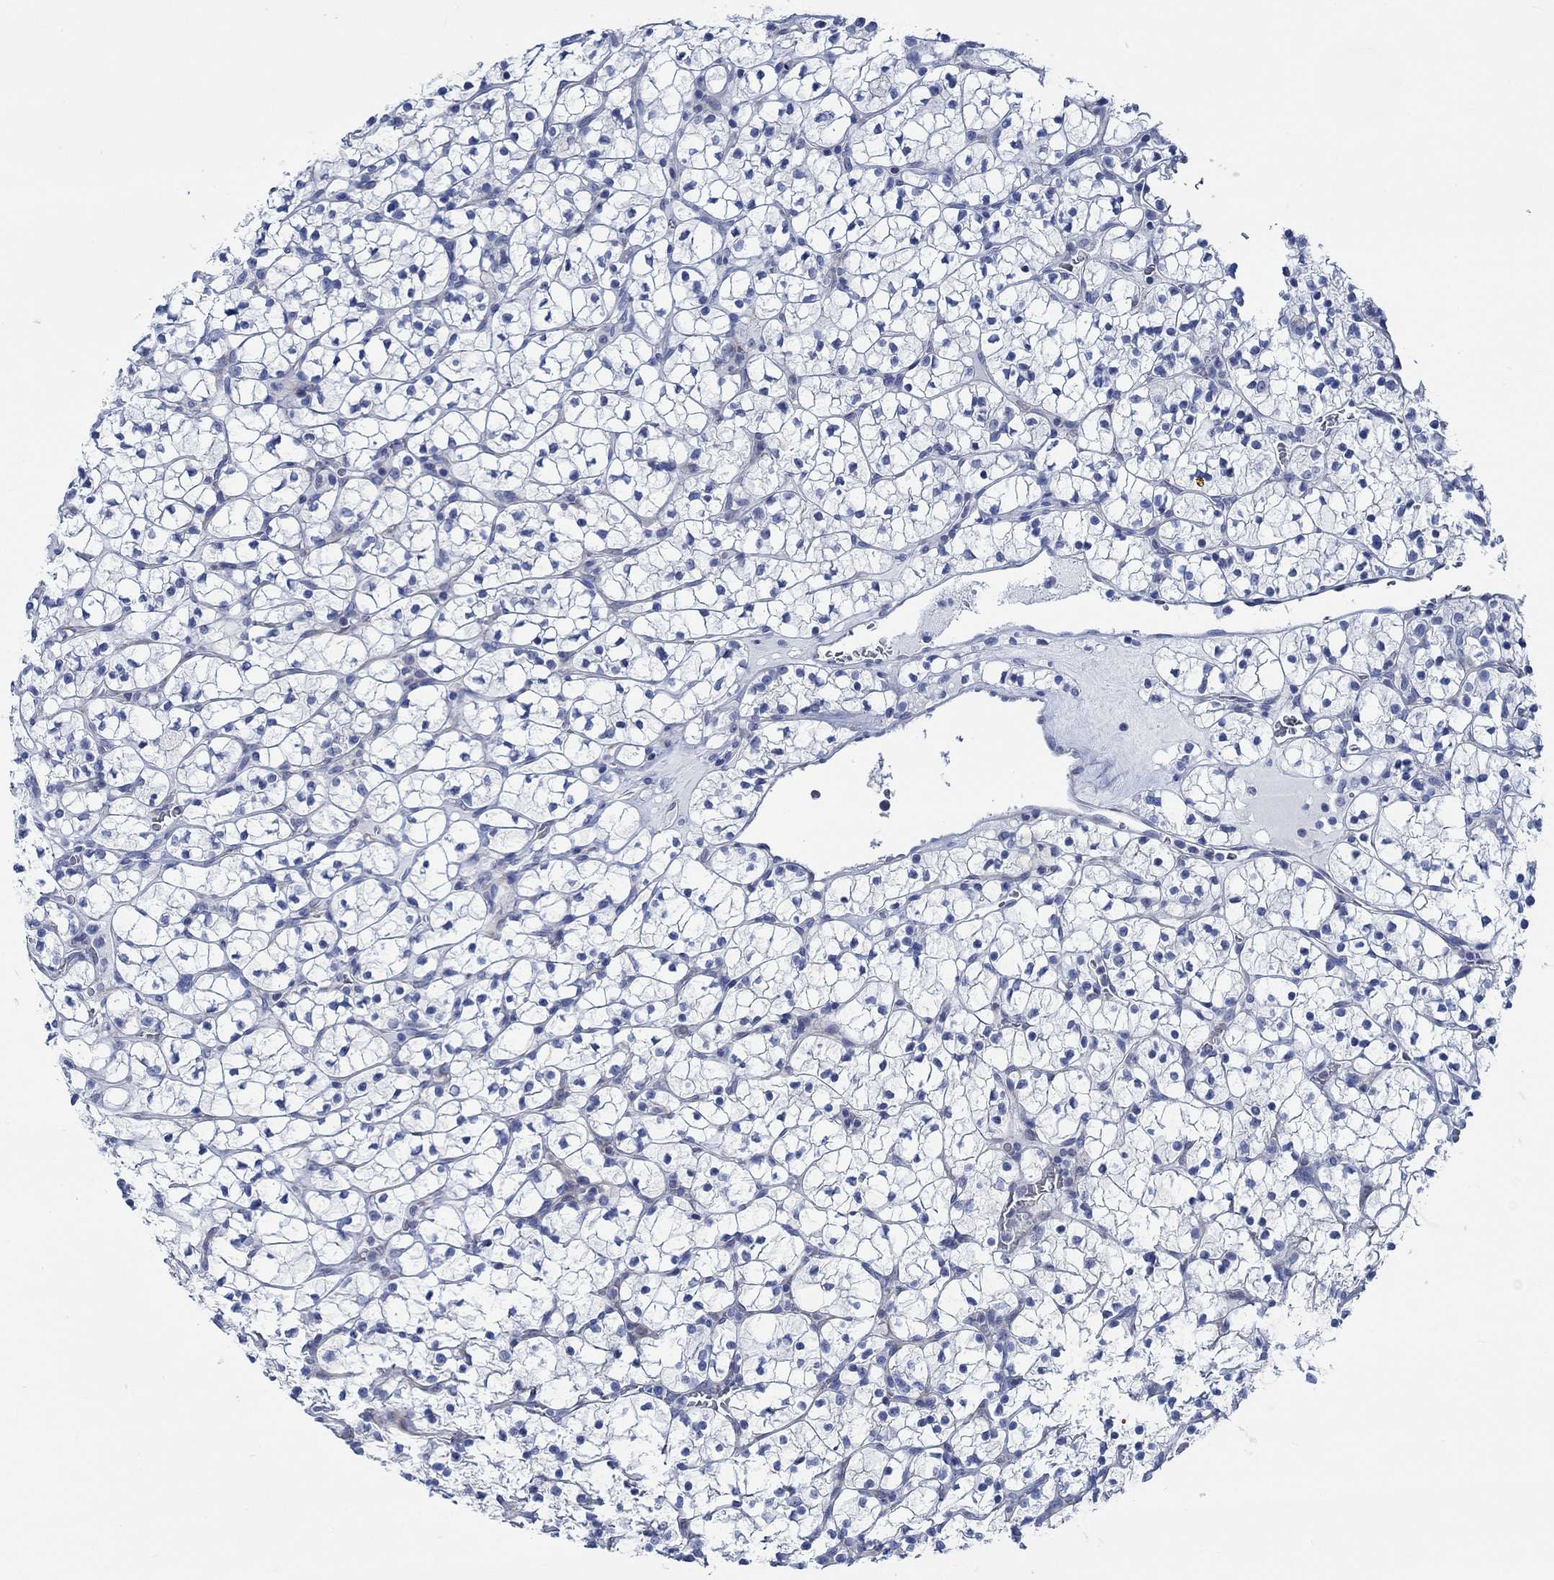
{"staining": {"intensity": "negative", "quantity": "none", "location": "none"}, "tissue": "renal cancer", "cell_type": "Tumor cells", "image_type": "cancer", "snomed": [{"axis": "morphology", "description": "Adenocarcinoma, NOS"}, {"axis": "topography", "description": "Kidney"}], "caption": "Immunohistochemistry histopathology image of neoplastic tissue: human renal cancer (adenocarcinoma) stained with DAB (3,3'-diaminobenzidine) demonstrates no significant protein positivity in tumor cells.", "gene": "SVEP1", "patient": {"sex": "female", "age": 89}}